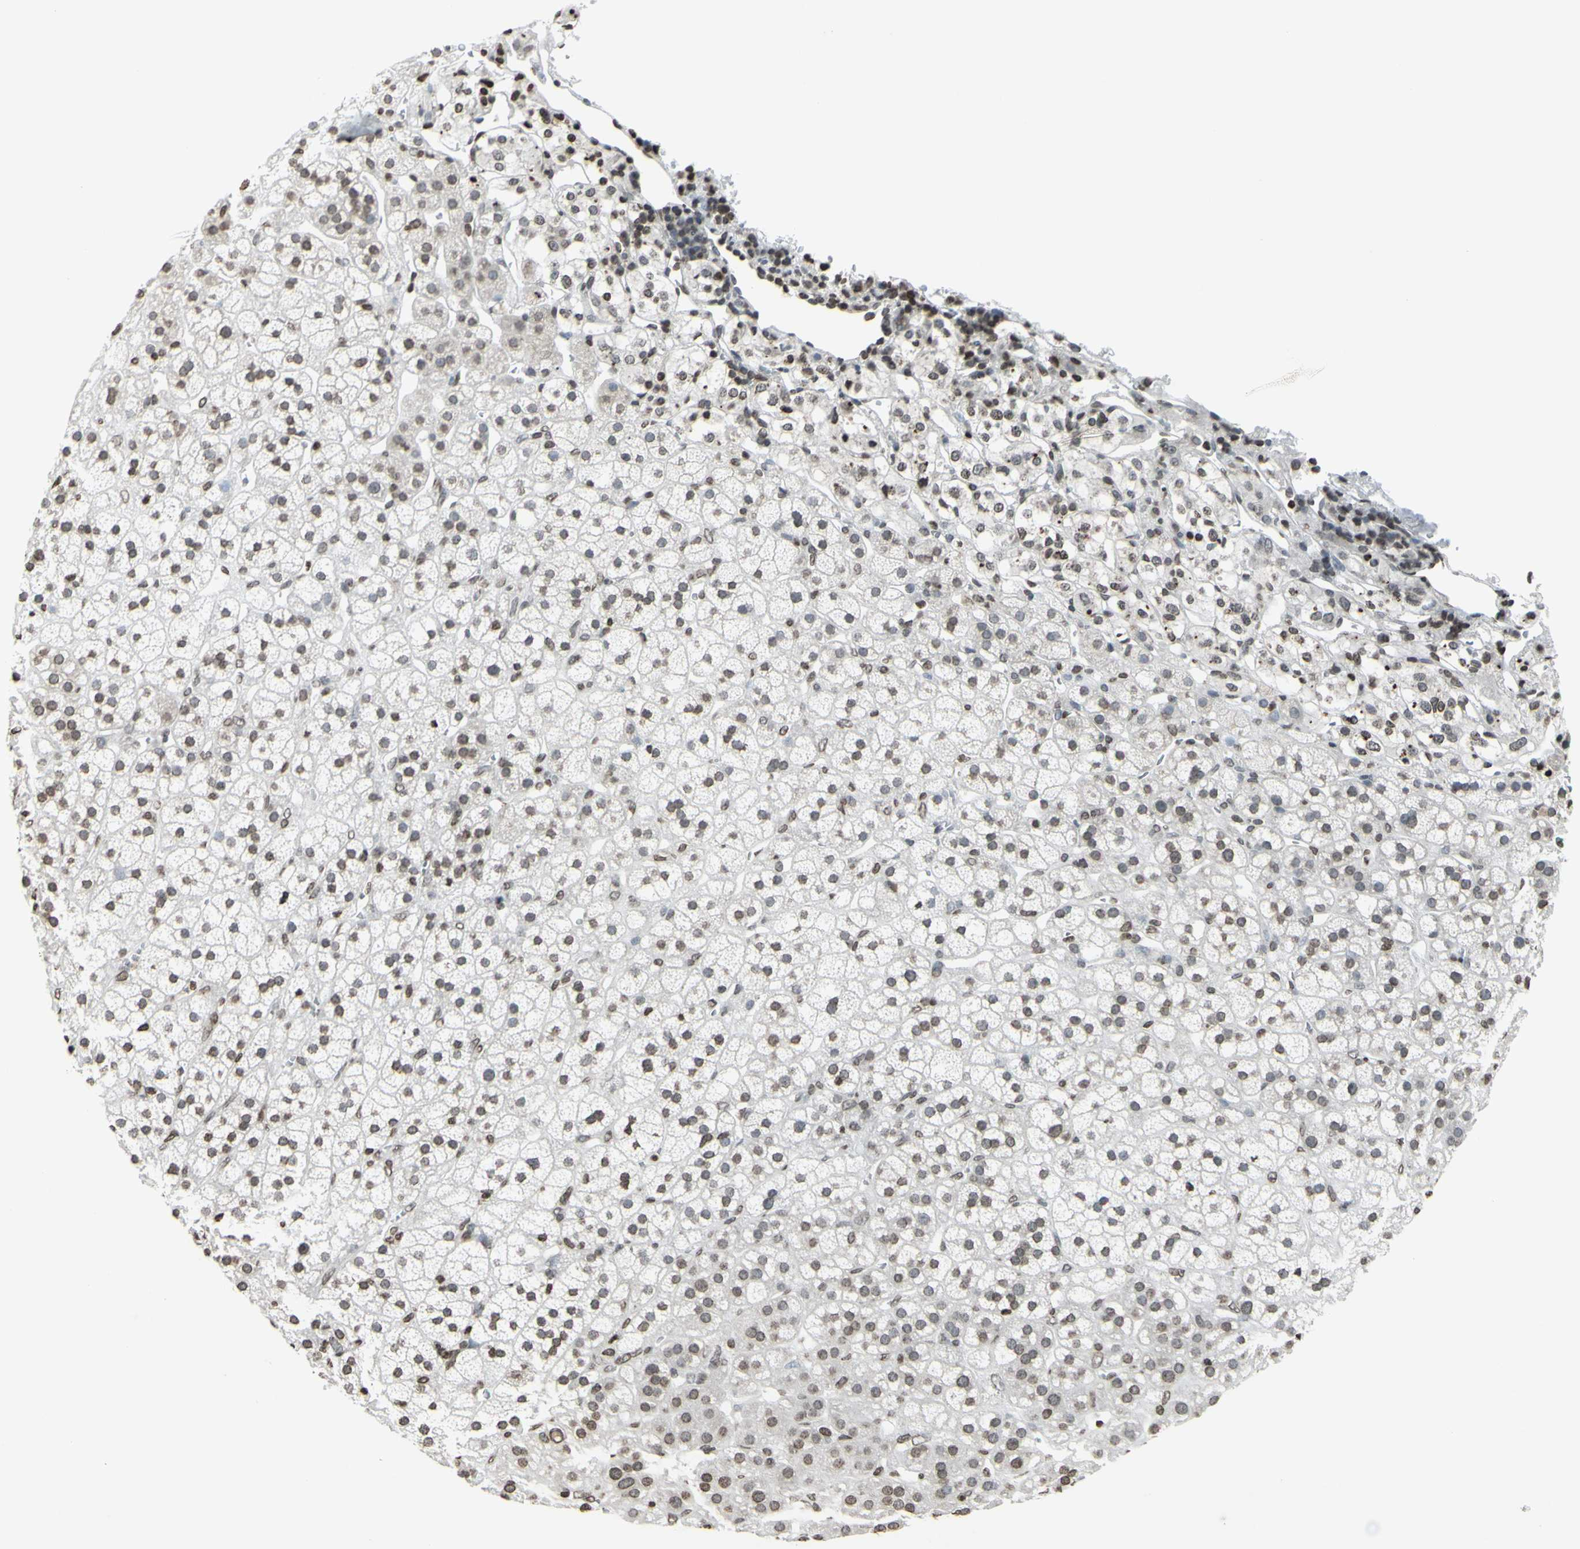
{"staining": {"intensity": "weak", "quantity": "25%-75%", "location": "cytoplasmic/membranous"}, "tissue": "adrenal gland", "cell_type": "Glandular cells", "image_type": "normal", "snomed": [{"axis": "morphology", "description": "Normal tissue, NOS"}, {"axis": "topography", "description": "Adrenal gland"}], "caption": "Normal adrenal gland reveals weak cytoplasmic/membranous positivity in about 25%-75% of glandular cells, visualized by immunohistochemistry. Immunohistochemistry (ihc) stains the protein in brown and the nuclei are stained blue.", "gene": "CD79B", "patient": {"sex": "male", "age": 56}}